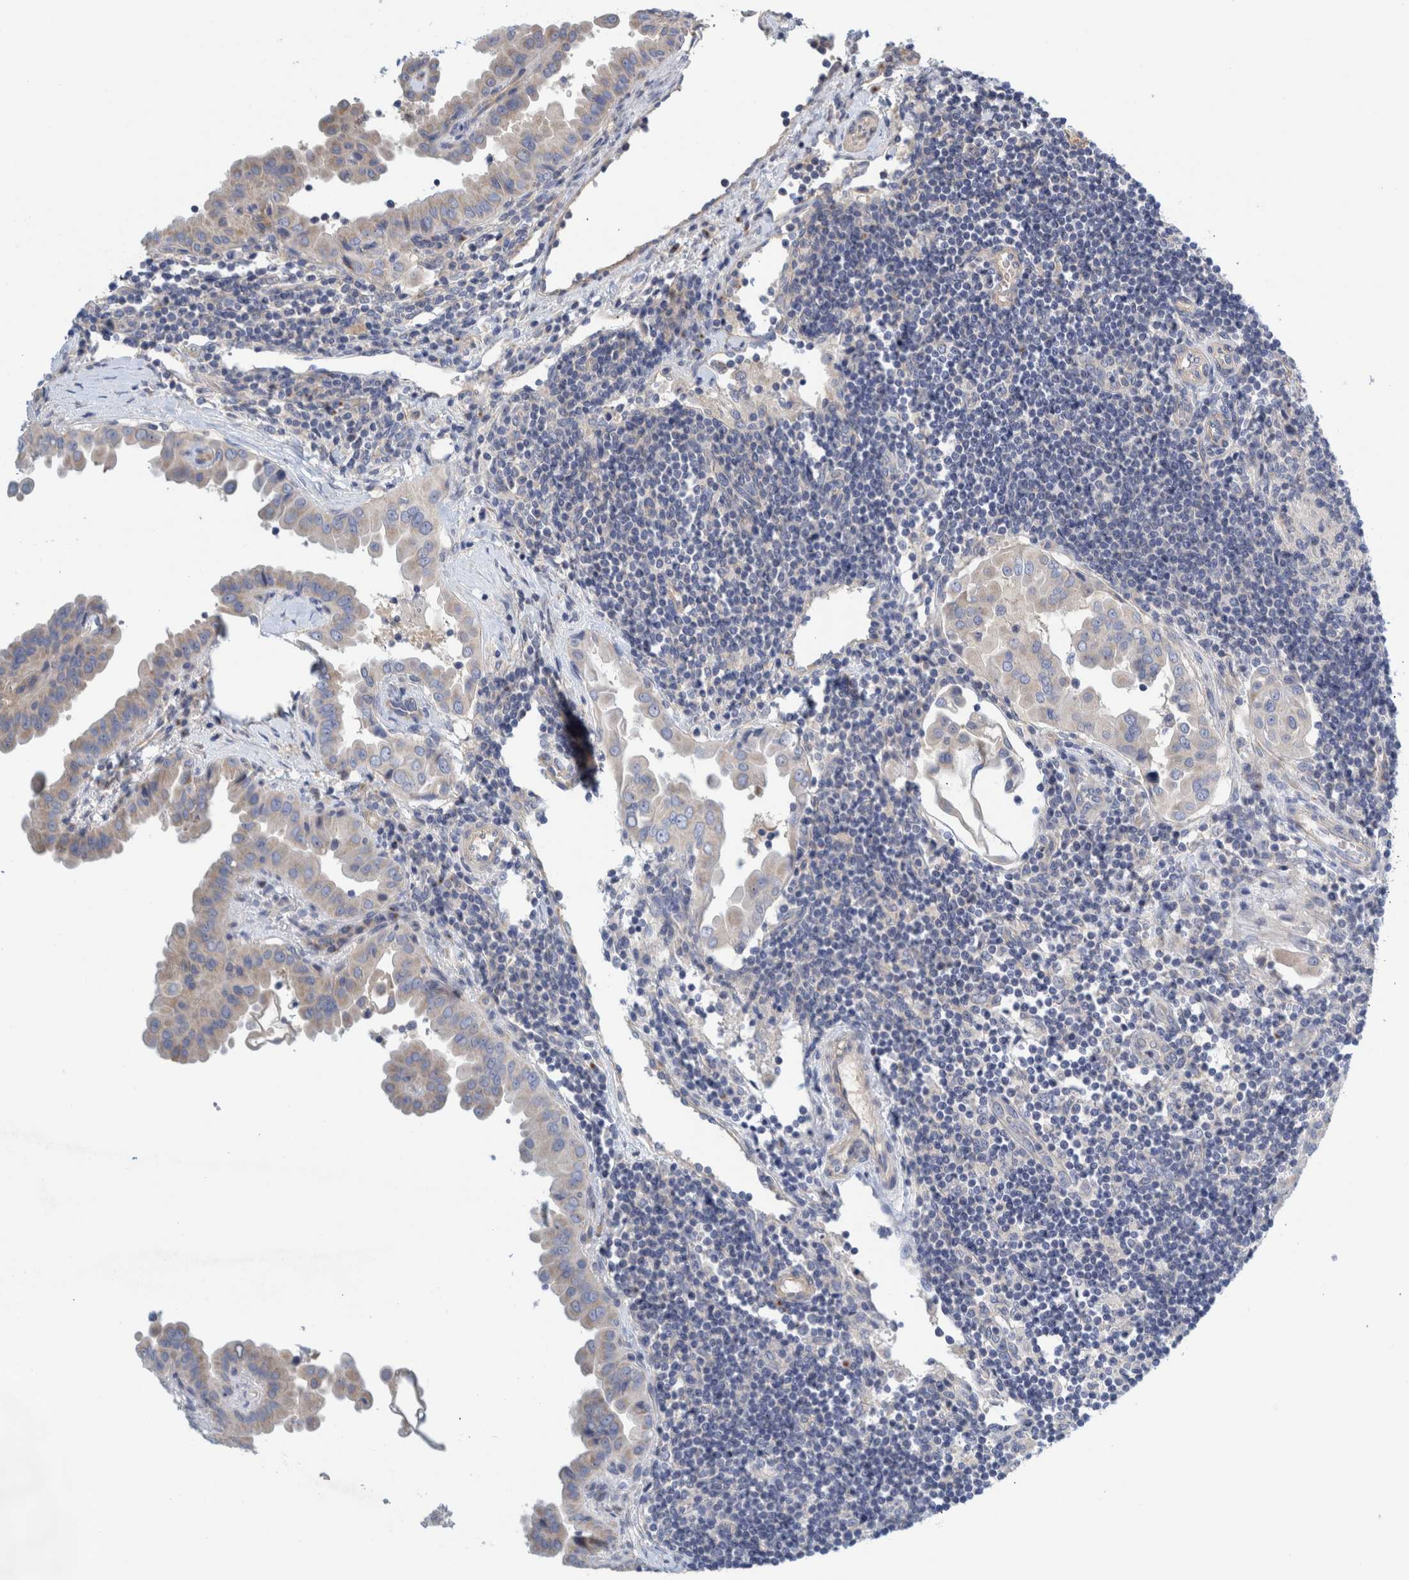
{"staining": {"intensity": "negative", "quantity": "none", "location": "none"}, "tissue": "thyroid cancer", "cell_type": "Tumor cells", "image_type": "cancer", "snomed": [{"axis": "morphology", "description": "Papillary adenocarcinoma, NOS"}, {"axis": "topography", "description": "Thyroid gland"}], "caption": "The immunohistochemistry (IHC) image has no significant staining in tumor cells of thyroid cancer tissue.", "gene": "ZNF324B", "patient": {"sex": "male", "age": 33}}